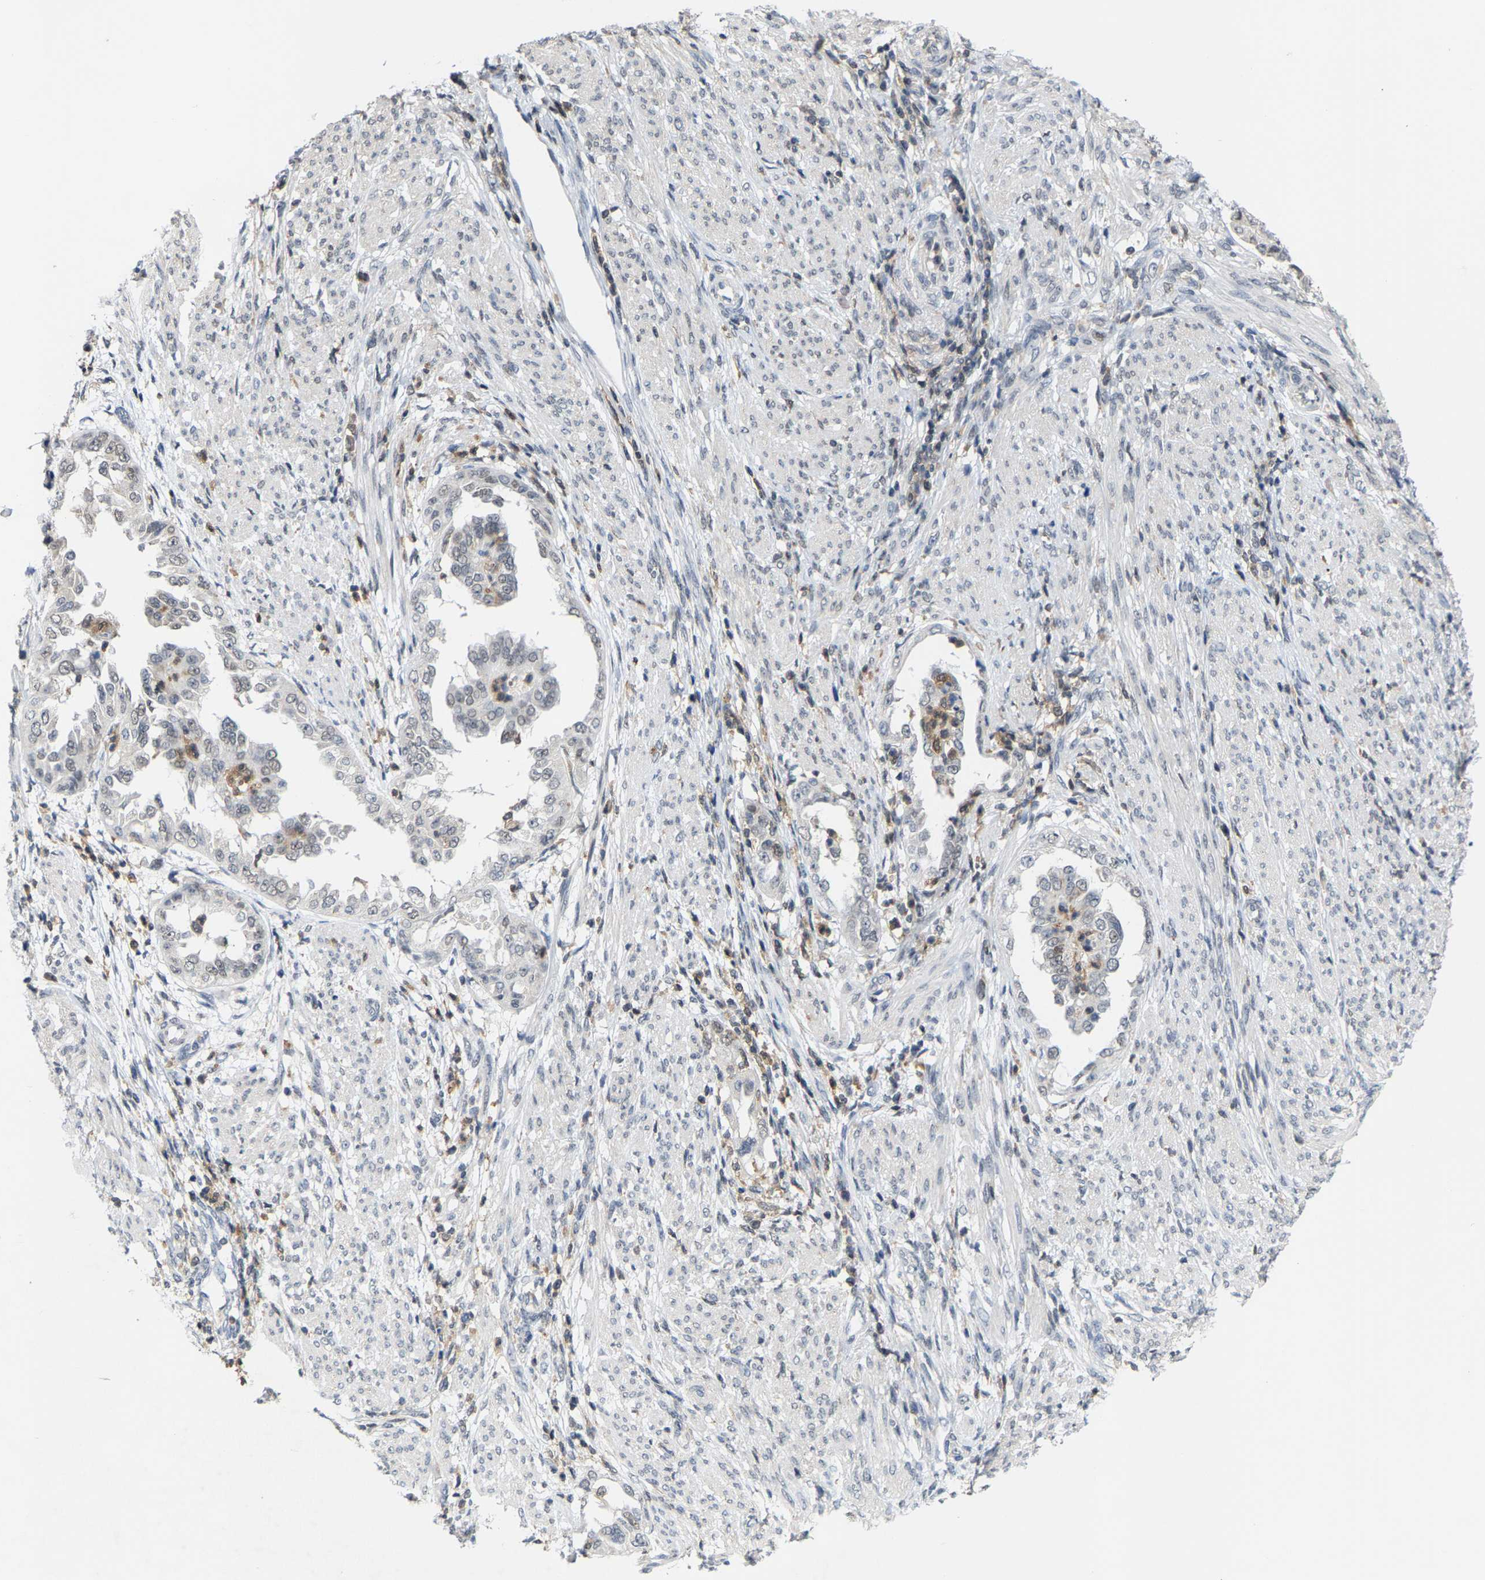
{"staining": {"intensity": "negative", "quantity": "none", "location": "none"}, "tissue": "endometrial cancer", "cell_type": "Tumor cells", "image_type": "cancer", "snomed": [{"axis": "morphology", "description": "Adenocarcinoma, NOS"}, {"axis": "topography", "description": "Endometrium"}], "caption": "This is an immunohistochemistry (IHC) image of endometrial adenocarcinoma. There is no positivity in tumor cells.", "gene": "FGD3", "patient": {"sex": "female", "age": 85}}